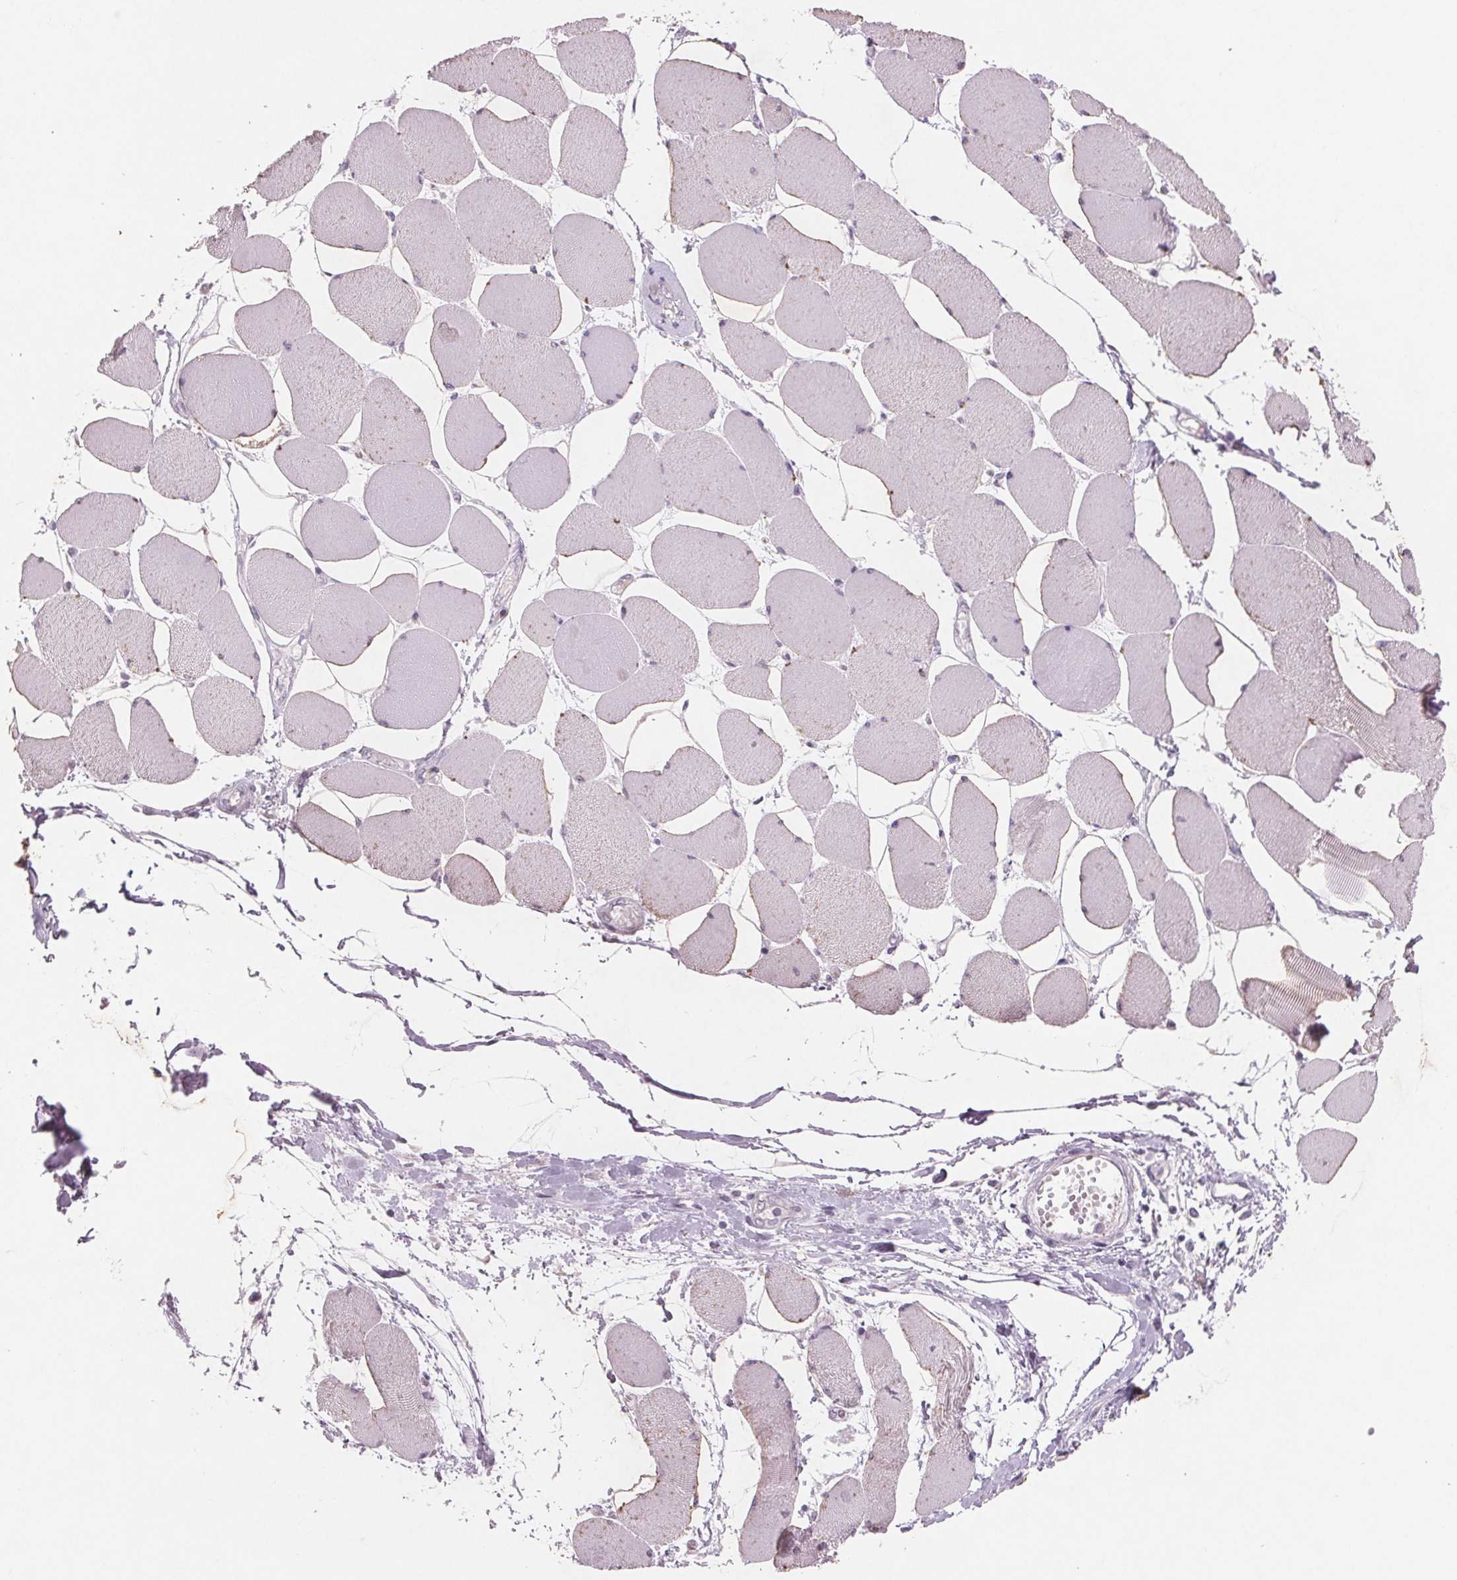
{"staining": {"intensity": "weak", "quantity": "<25%", "location": "cytoplasmic/membranous"}, "tissue": "skeletal muscle", "cell_type": "Myocytes", "image_type": "normal", "snomed": [{"axis": "morphology", "description": "Normal tissue, NOS"}, {"axis": "topography", "description": "Skeletal muscle"}], "caption": "This photomicrograph is of benign skeletal muscle stained with IHC to label a protein in brown with the nuclei are counter-stained blue. There is no expression in myocytes. (Immunohistochemistry (ihc), brightfield microscopy, high magnification).", "gene": "PTPN14", "patient": {"sex": "female", "age": 75}}